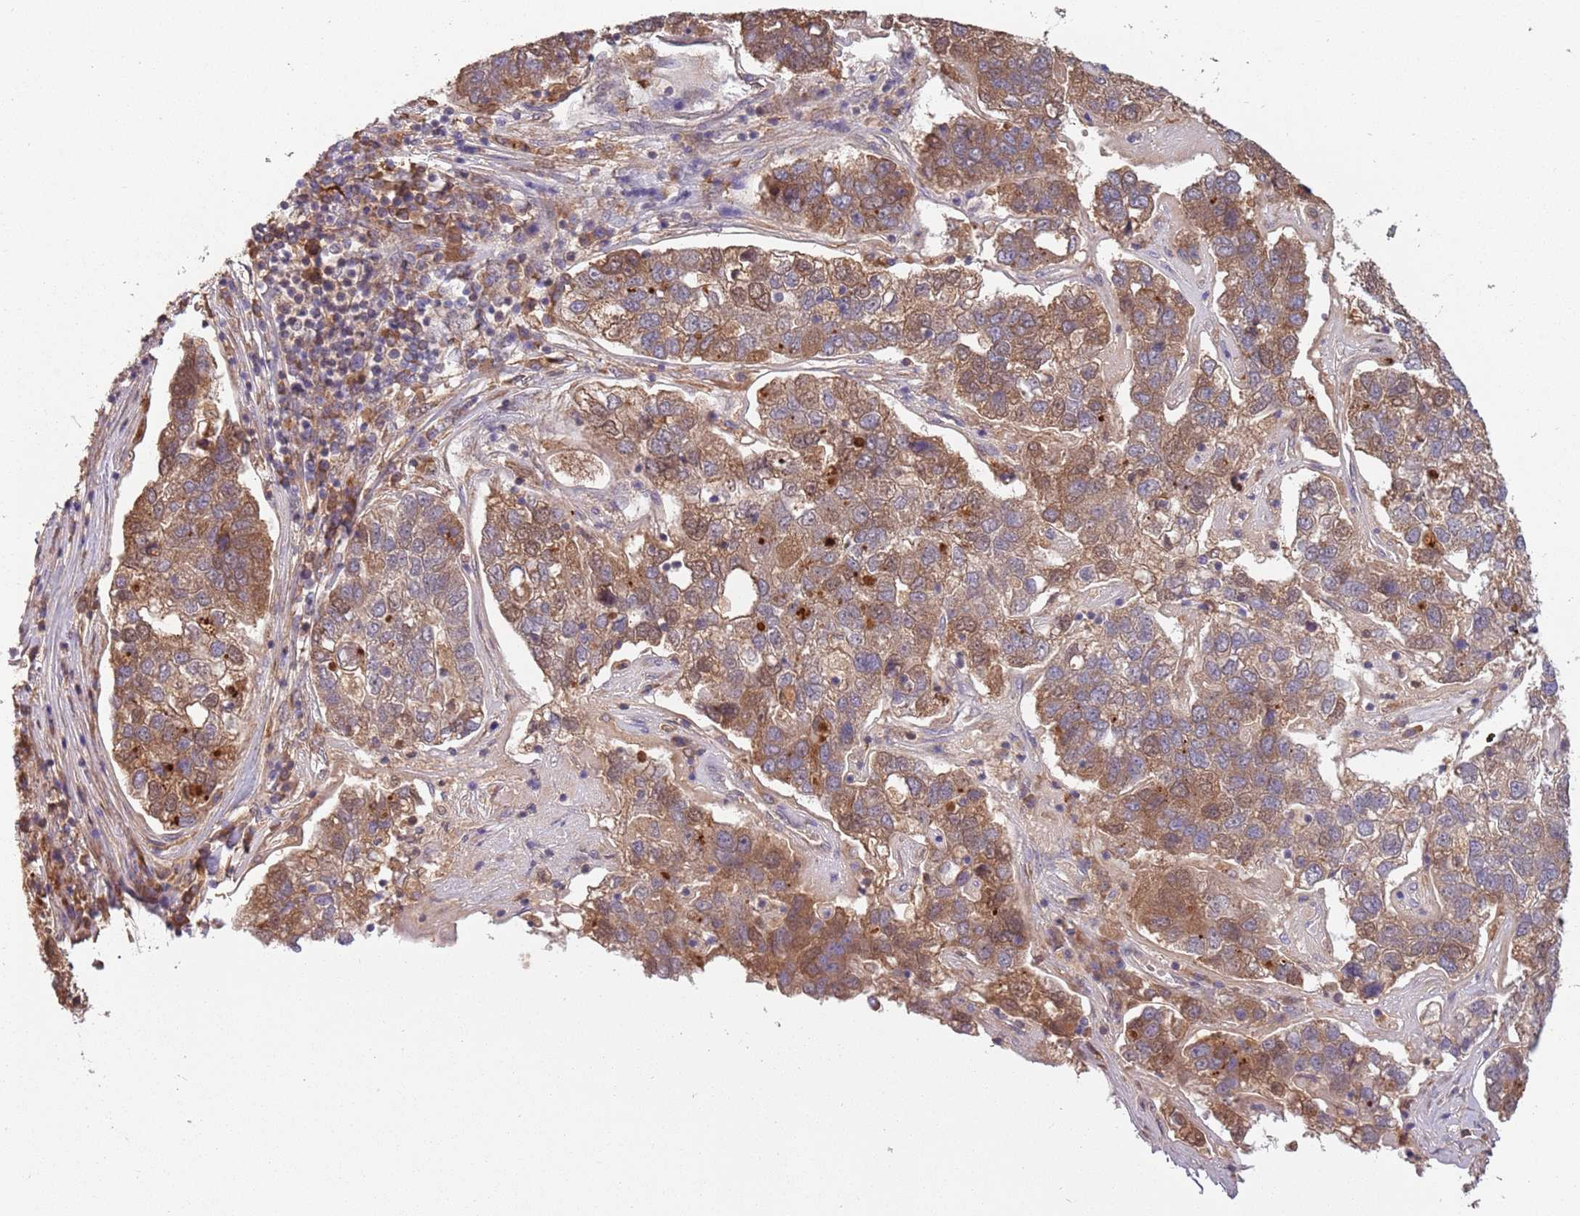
{"staining": {"intensity": "moderate", "quantity": ">75%", "location": "cytoplasmic/membranous"}, "tissue": "pancreatic cancer", "cell_type": "Tumor cells", "image_type": "cancer", "snomed": [{"axis": "morphology", "description": "Adenocarcinoma, NOS"}, {"axis": "topography", "description": "Pancreas"}], "caption": "Protein analysis of pancreatic cancer (adenocarcinoma) tissue shows moderate cytoplasmic/membranous positivity in approximately >75% of tumor cells.", "gene": "USP32", "patient": {"sex": "female", "age": 61}}